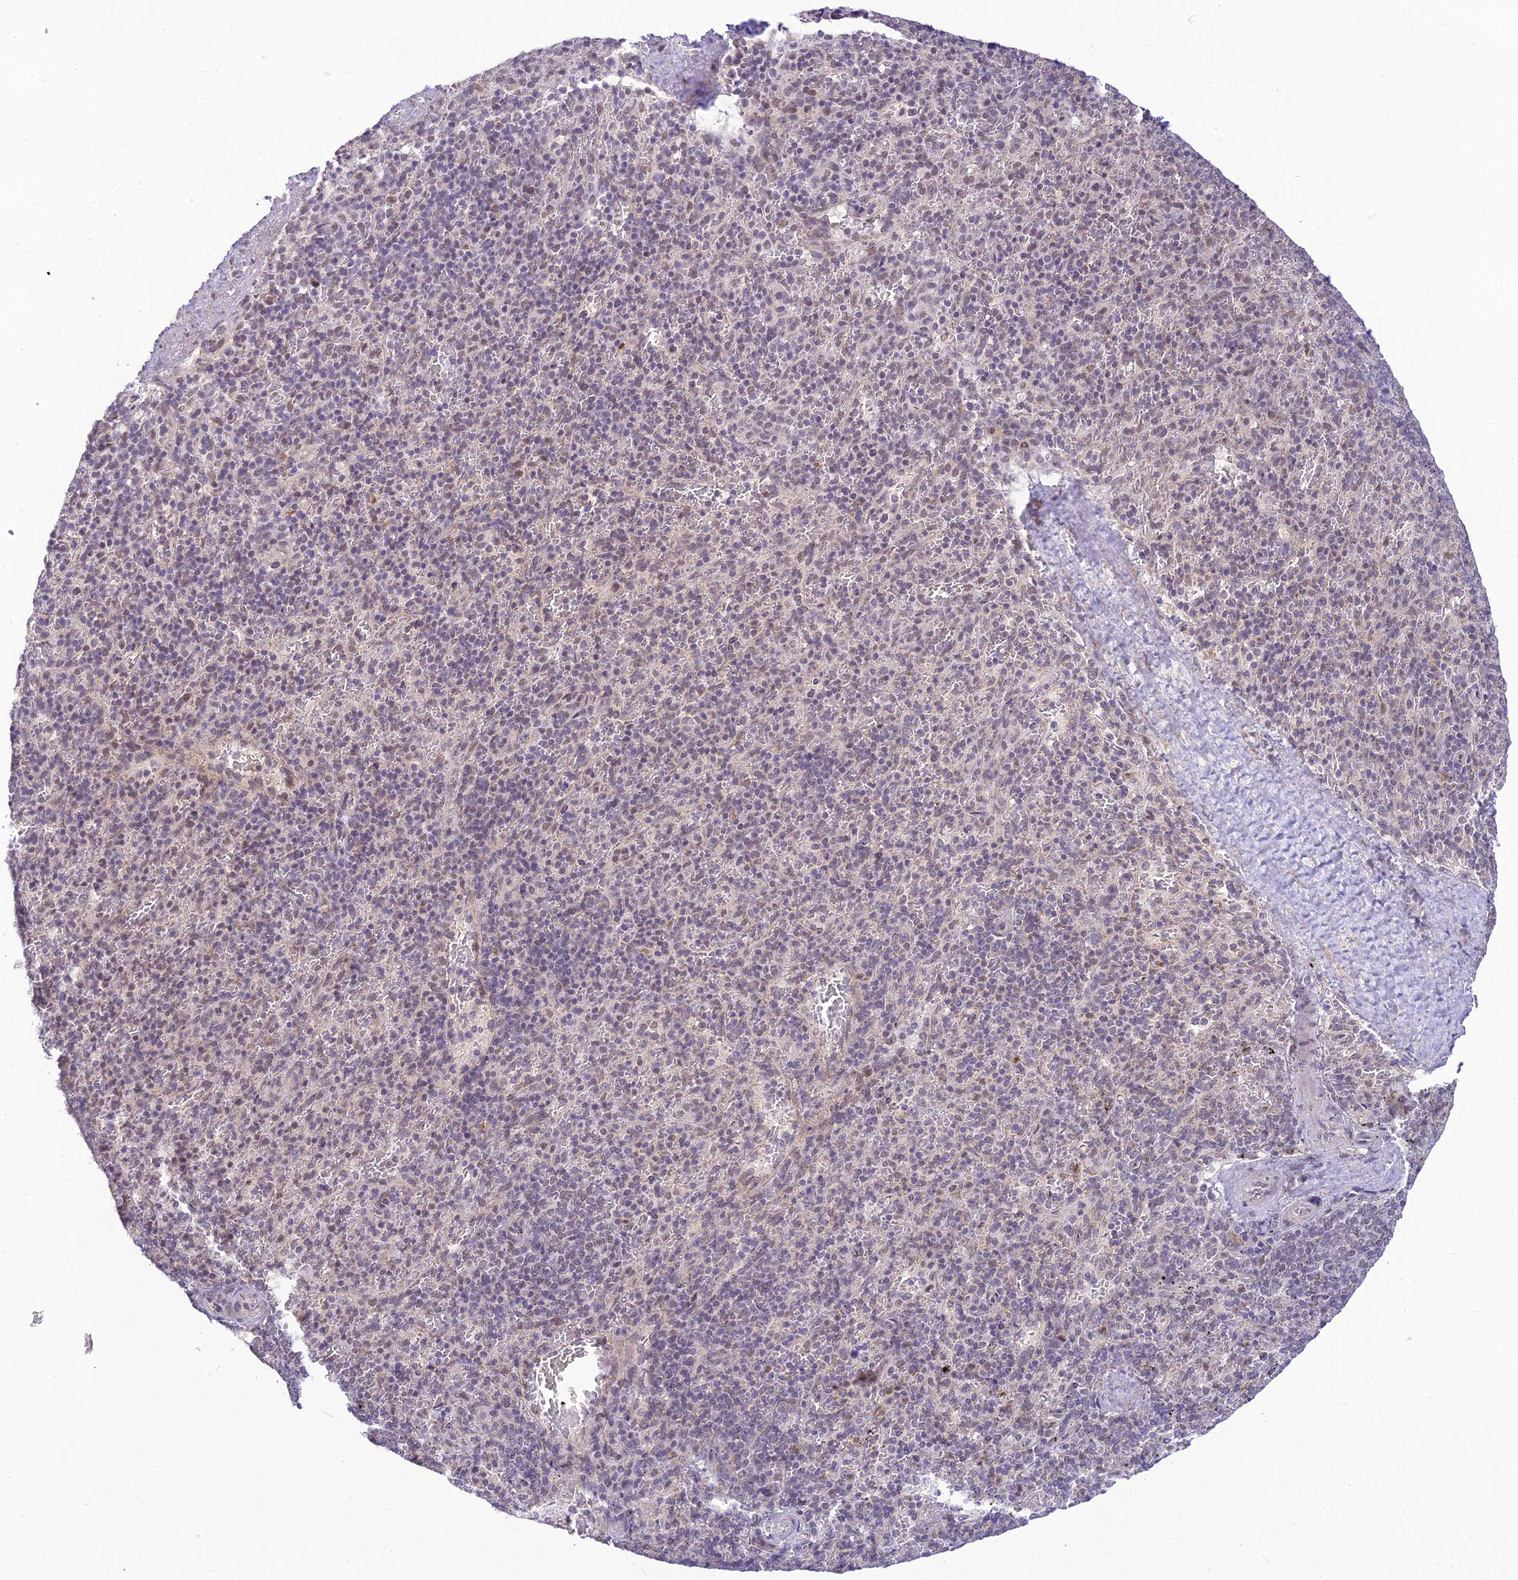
{"staining": {"intensity": "moderate", "quantity": "25%-75%", "location": "nuclear"}, "tissue": "spleen", "cell_type": "Cells in red pulp", "image_type": "normal", "snomed": [{"axis": "morphology", "description": "Normal tissue, NOS"}, {"axis": "topography", "description": "Spleen"}], "caption": "Brown immunohistochemical staining in benign spleen reveals moderate nuclear expression in approximately 25%-75% of cells in red pulp. Nuclei are stained in blue.", "gene": "MICOS13", "patient": {"sex": "male", "age": 82}}